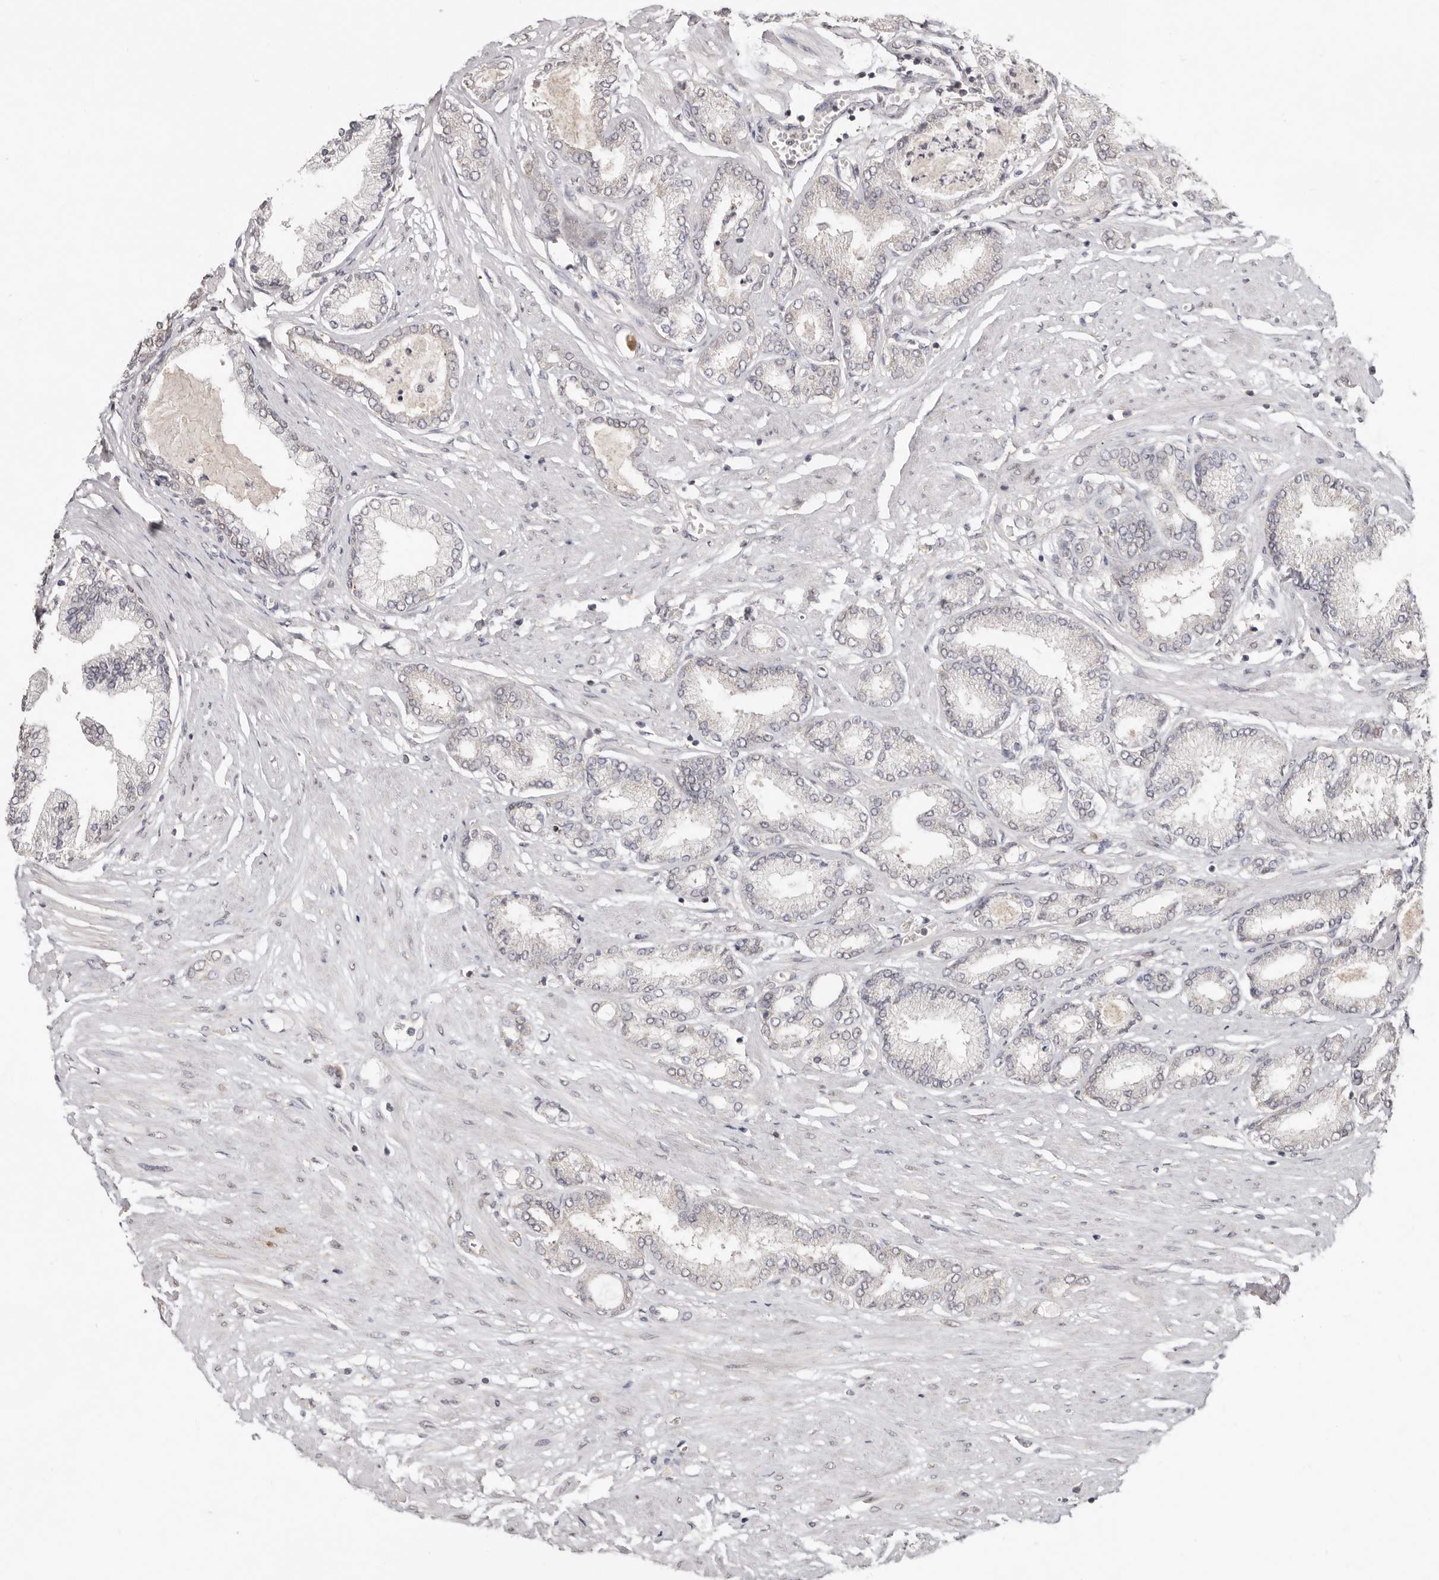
{"staining": {"intensity": "negative", "quantity": "none", "location": "none"}, "tissue": "prostate cancer", "cell_type": "Tumor cells", "image_type": "cancer", "snomed": [{"axis": "morphology", "description": "Adenocarcinoma, Low grade"}, {"axis": "topography", "description": "Prostate"}], "caption": "A micrograph of human prostate cancer is negative for staining in tumor cells.", "gene": "LINGO2", "patient": {"sex": "male", "age": 63}}